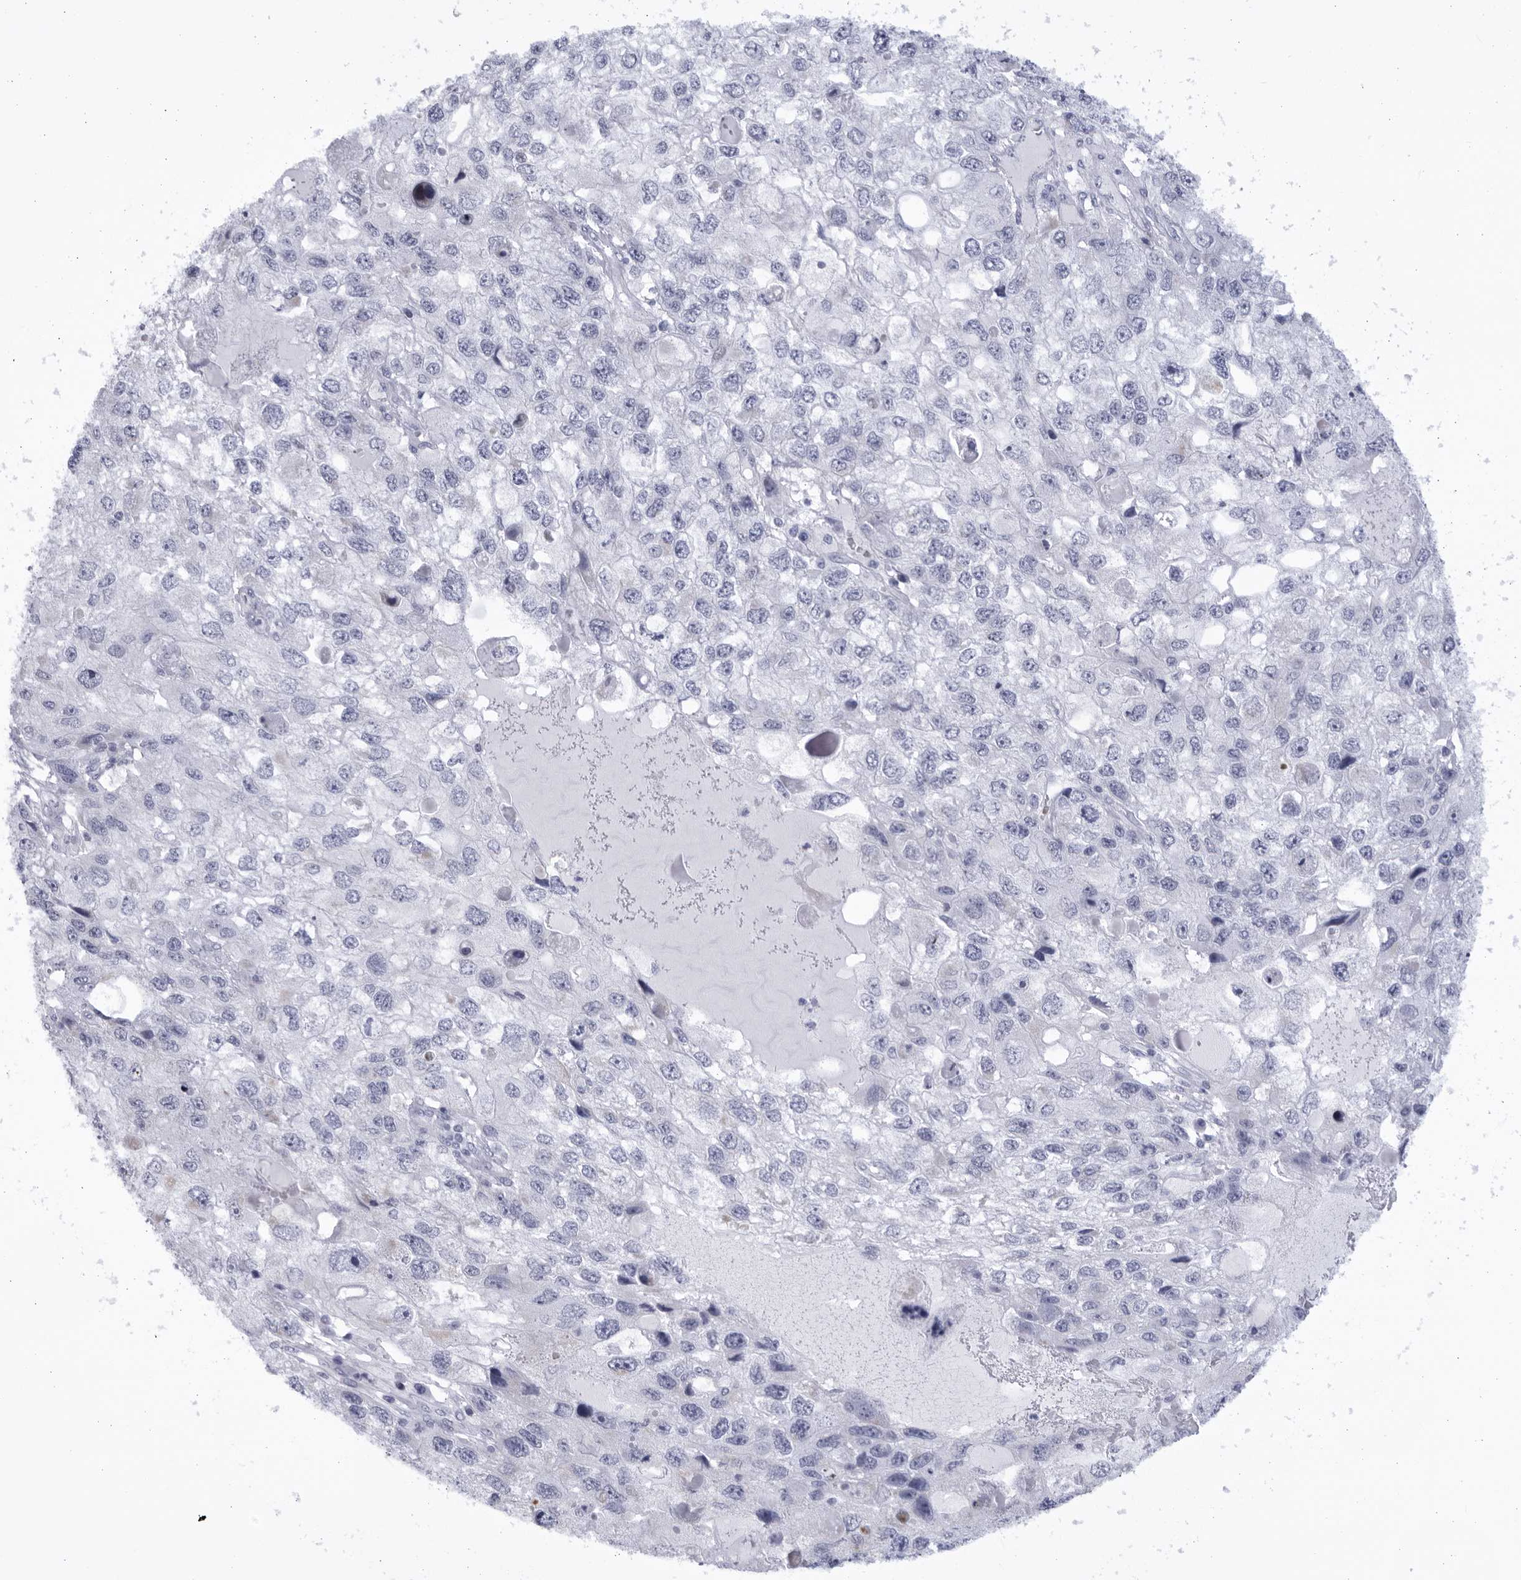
{"staining": {"intensity": "negative", "quantity": "none", "location": "none"}, "tissue": "endometrial cancer", "cell_type": "Tumor cells", "image_type": "cancer", "snomed": [{"axis": "morphology", "description": "Adenocarcinoma, NOS"}, {"axis": "topography", "description": "Endometrium"}], "caption": "High magnification brightfield microscopy of endometrial cancer stained with DAB (3,3'-diaminobenzidine) (brown) and counterstained with hematoxylin (blue): tumor cells show no significant staining.", "gene": "CCDC181", "patient": {"sex": "female", "age": 49}}